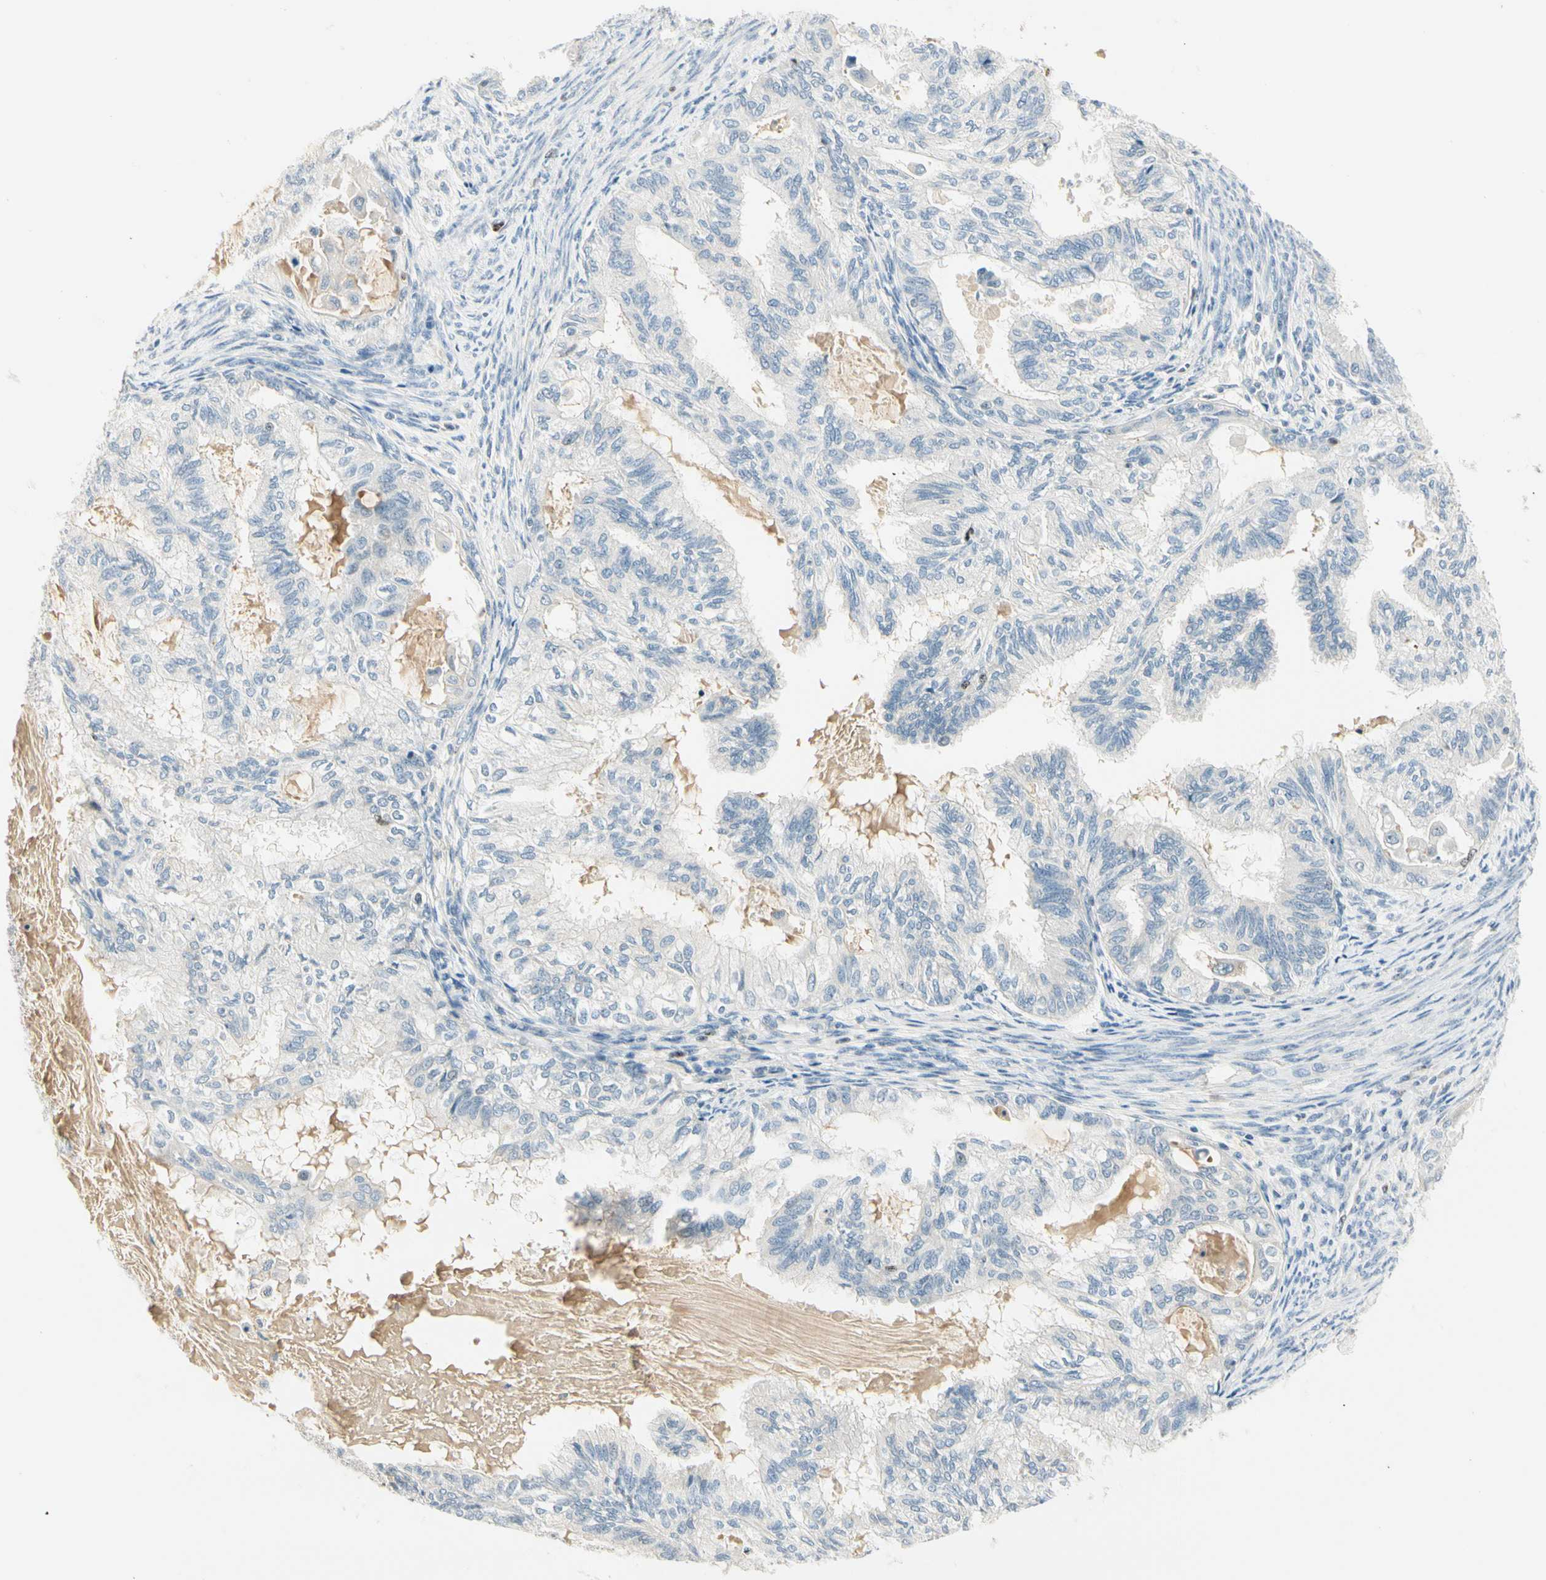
{"staining": {"intensity": "negative", "quantity": "none", "location": "none"}, "tissue": "cervical cancer", "cell_type": "Tumor cells", "image_type": "cancer", "snomed": [{"axis": "morphology", "description": "Normal tissue, NOS"}, {"axis": "morphology", "description": "Adenocarcinoma, NOS"}, {"axis": "topography", "description": "Cervix"}, {"axis": "topography", "description": "Endometrium"}], "caption": "Immunohistochemistry (IHC) of adenocarcinoma (cervical) demonstrates no positivity in tumor cells. (DAB (3,3'-diaminobenzidine) immunohistochemistry (IHC), high magnification).", "gene": "PITX1", "patient": {"sex": "female", "age": 86}}